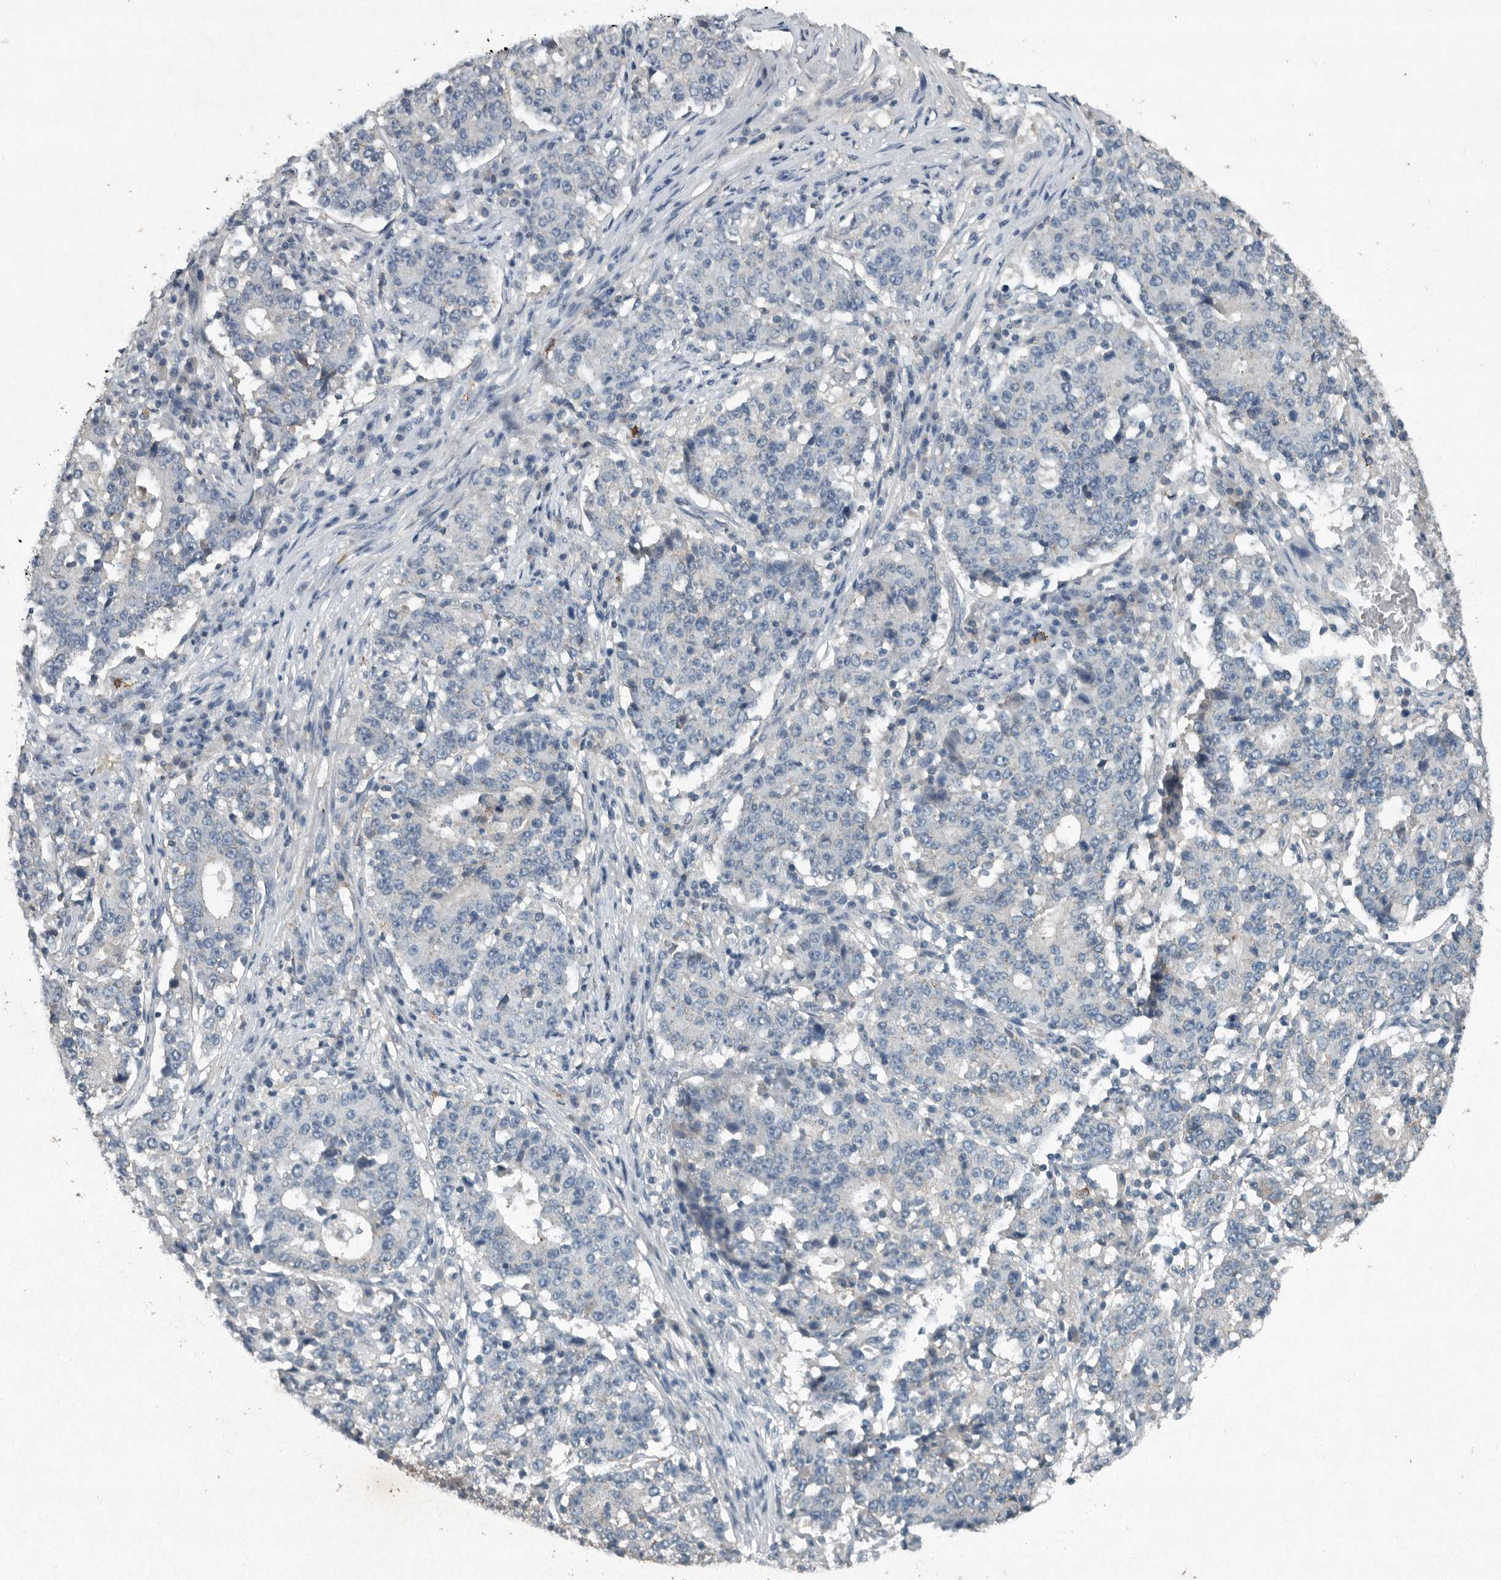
{"staining": {"intensity": "negative", "quantity": "none", "location": "none"}, "tissue": "stomach cancer", "cell_type": "Tumor cells", "image_type": "cancer", "snomed": [{"axis": "morphology", "description": "Adenocarcinoma, NOS"}, {"axis": "topography", "description": "Stomach"}], "caption": "Immunohistochemical staining of human stomach adenocarcinoma exhibits no significant positivity in tumor cells.", "gene": "IL20", "patient": {"sex": "male", "age": 59}}